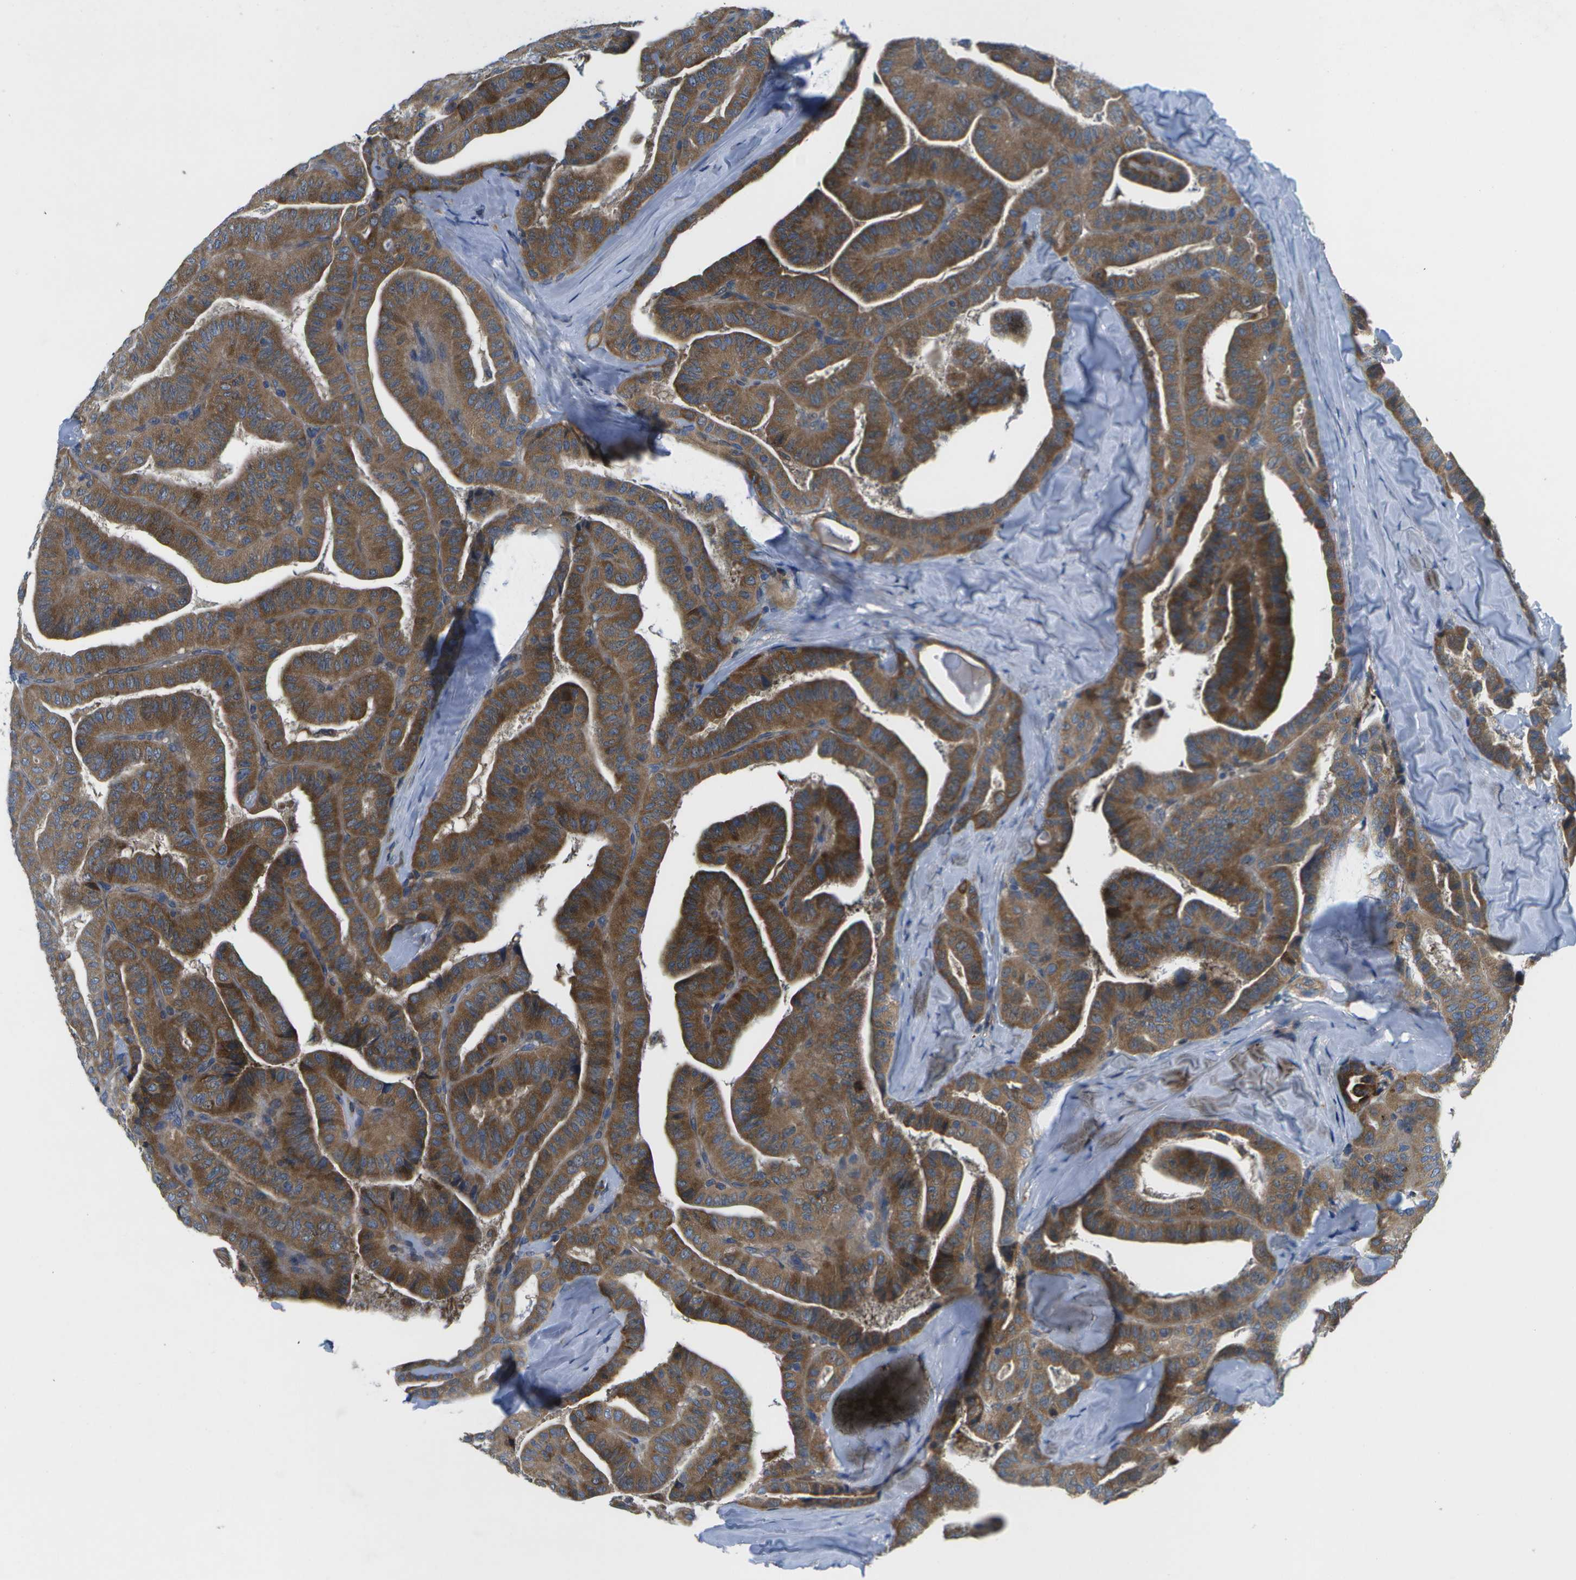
{"staining": {"intensity": "strong", "quantity": ">75%", "location": "cytoplasmic/membranous"}, "tissue": "thyroid cancer", "cell_type": "Tumor cells", "image_type": "cancer", "snomed": [{"axis": "morphology", "description": "Papillary adenocarcinoma, NOS"}, {"axis": "topography", "description": "Thyroid gland"}], "caption": "Protein expression analysis of human papillary adenocarcinoma (thyroid) reveals strong cytoplasmic/membranous expression in about >75% of tumor cells. (DAB IHC with brightfield microscopy, high magnification).", "gene": "GDF5", "patient": {"sex": "male", "age": 77}}